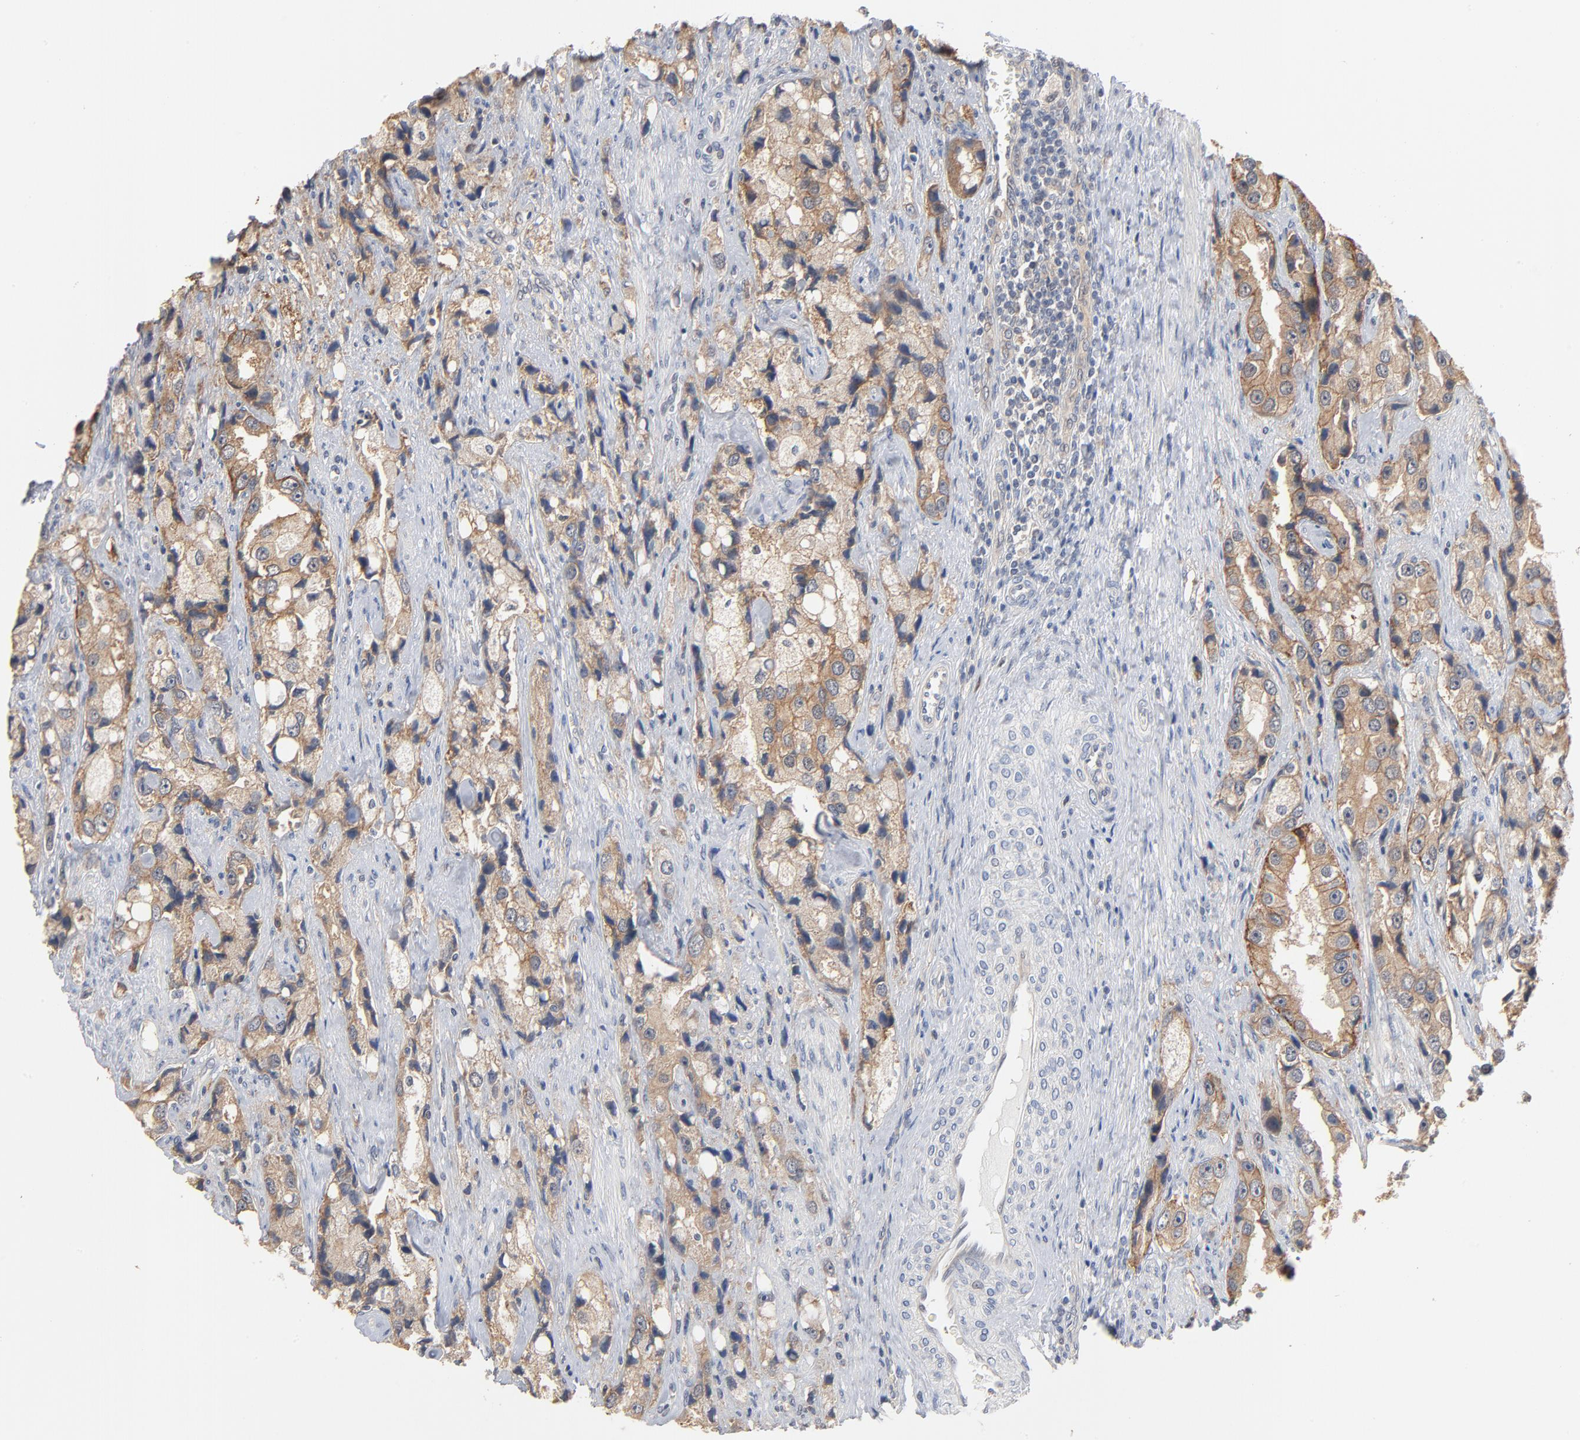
{"staining": {"intensity": "moderate", "quantity": ">75%", "location": "cytoplasmic/membranous"}, "tissue": "prostate cancer", "cell_type": "Tumor cells", "image_type": "cancer", "snomed": [{"axis": "morphology", "description": "Adenocarcinoma, High grade"}, {"axis": "topography", "description": "Prostate"}], "caption": "The histopathology image exhibits staining of high-grade adenocarcinoma (prostate), revealing moderate cytoplasmic/membranous protein positivity (brown color) within tumor cells.", "gene": "EPCAM", "patient": {"sex": "male", "age": 63}}